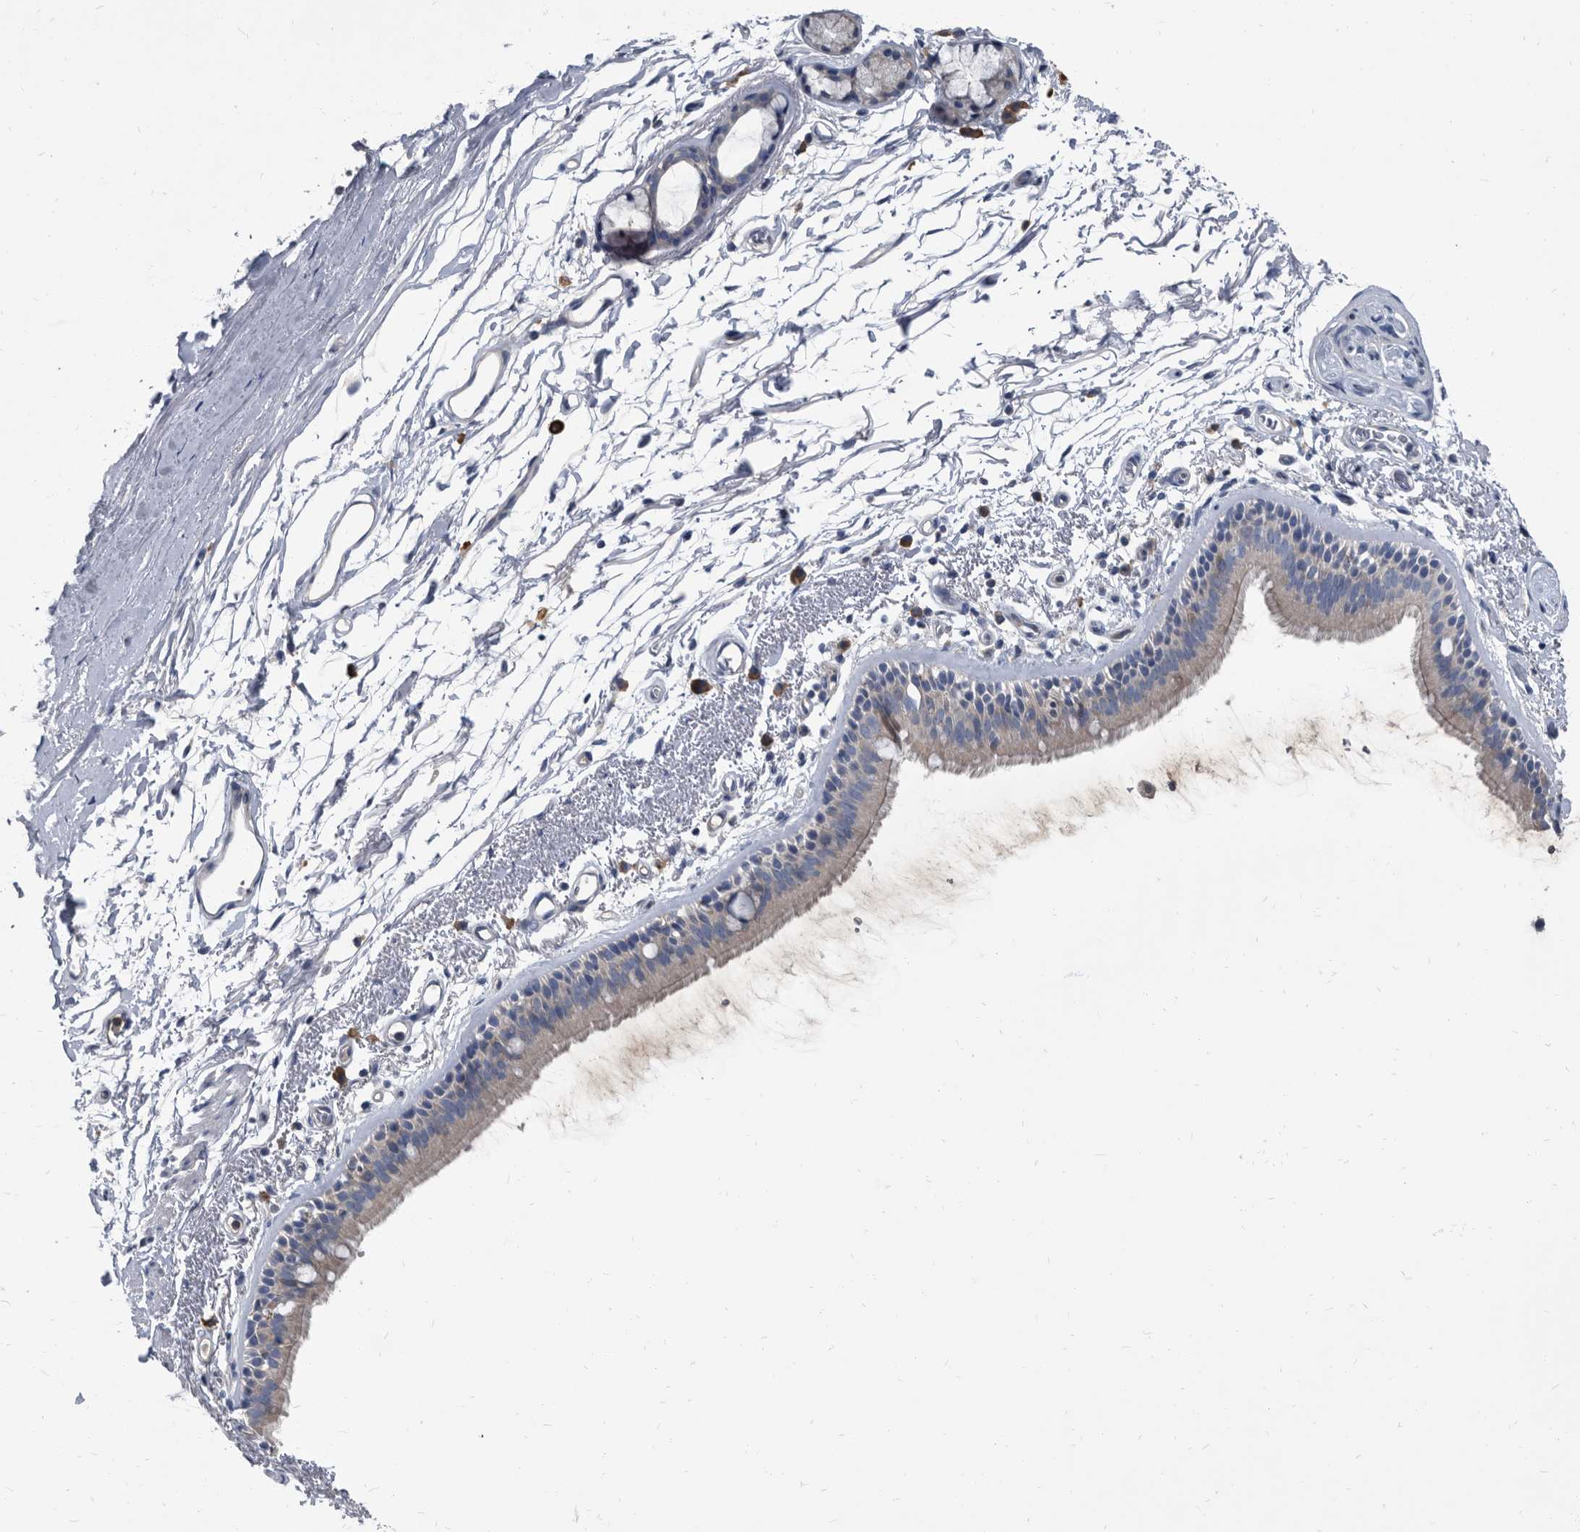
{"staining": {"intensity": "negative", "quantity": "none", "location": "none"}, "tissue": "bronchus", "cell_type": "Respiratory epithelial cells", "image_type": "normal", "snomed": [{"axis": "morphology", "description": "Normal tissue, NOS"}, {"axis": "topography", "description": "Lymph node"}, {"axis": "topography", "description": "Bronchus"}], "caption": "Photomicrograph shows no significant protein positivity in respiratory epithelial cells of unremarkable bronchus.", "gene": "CDV3", "patient": {"sex": "female", "age": 70}}